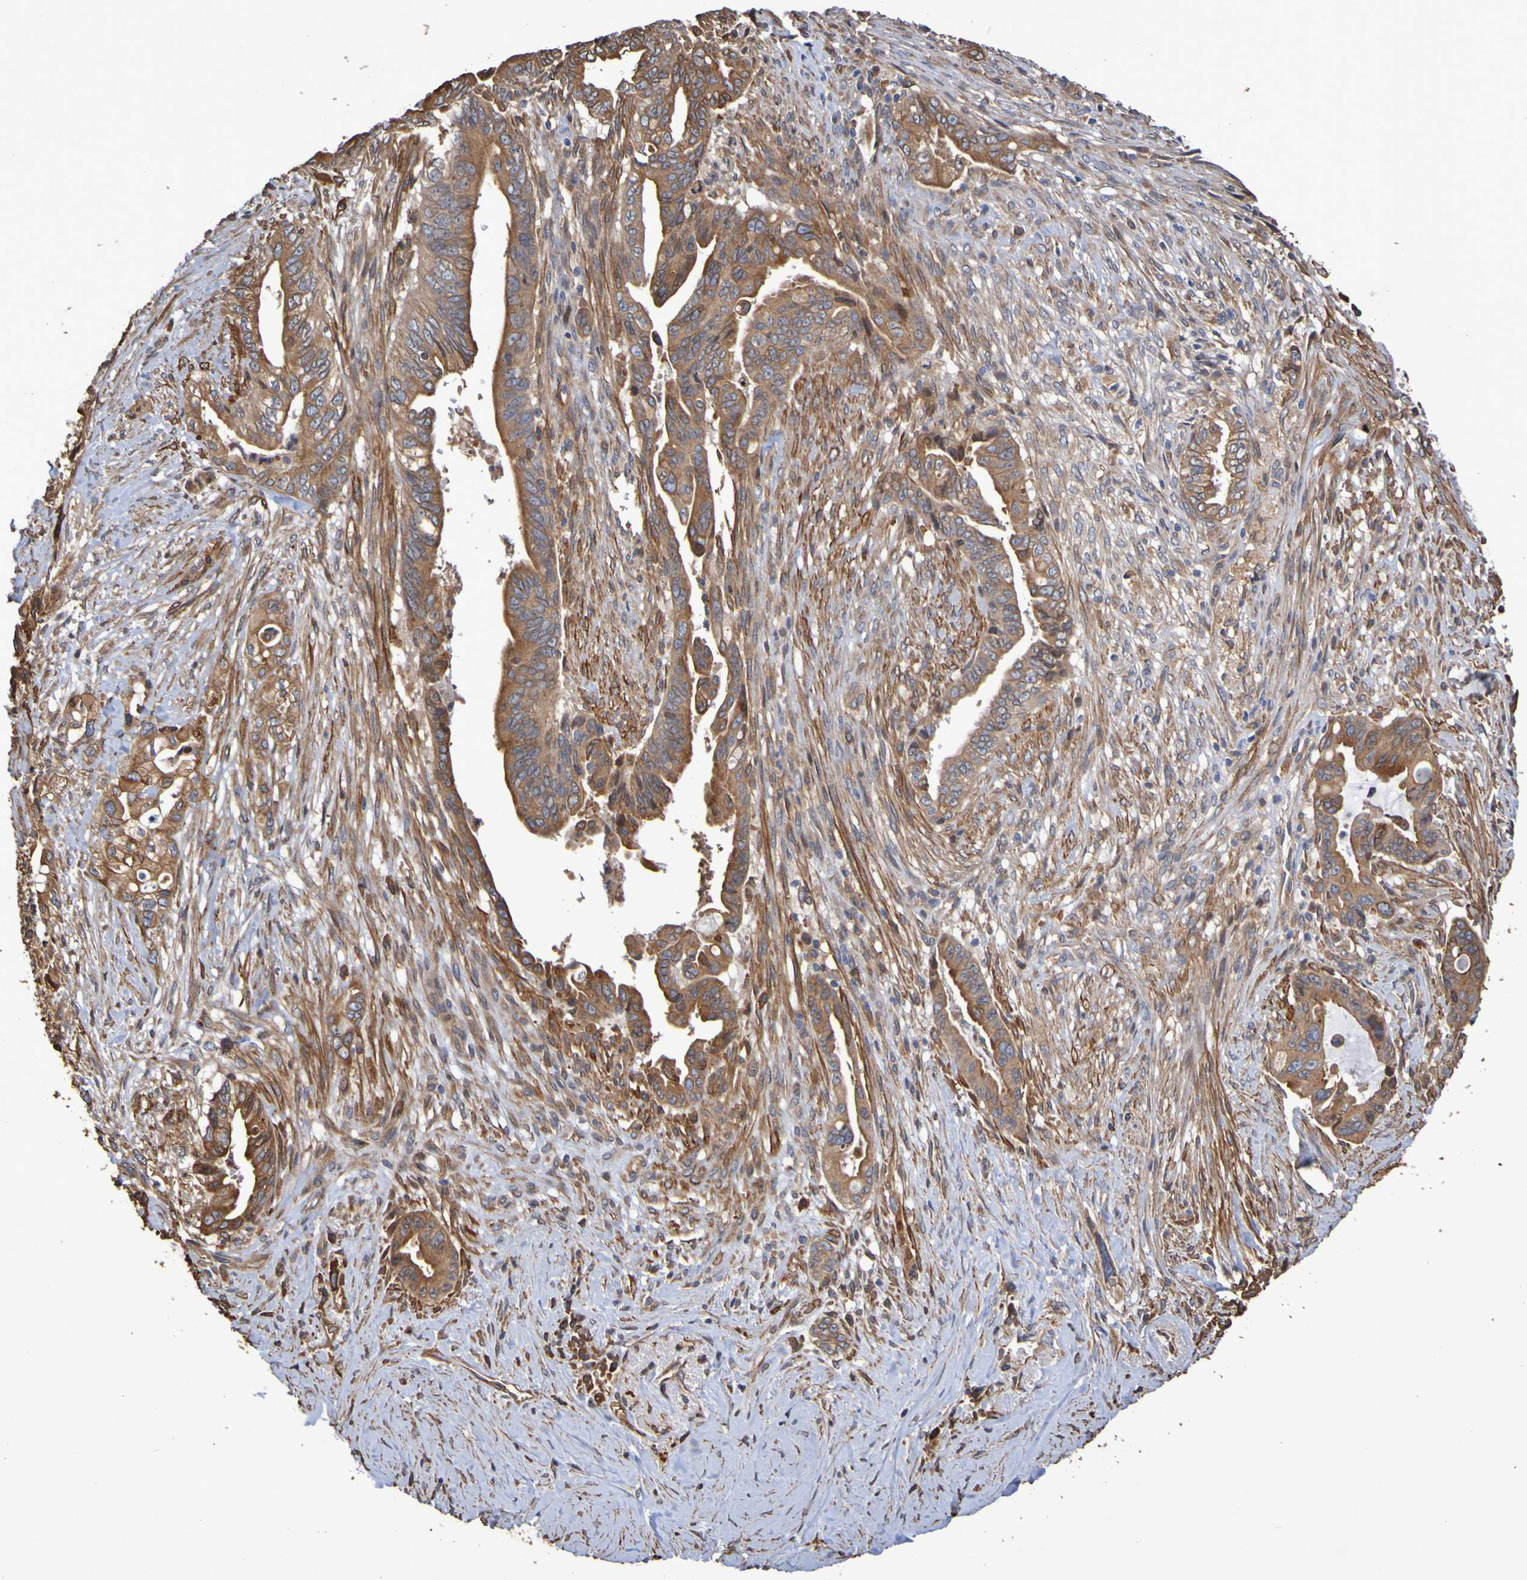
{"staining": {"intensity": "moderate", "quantity": ">75%", "location": "cytoplasmic/membranous"}, "tissue": "pancreatic cancer", "cell_type": "Tumor cells", "image_type": "cancer", "snomed": [{"axis": "morphology", "description": "Adenocarcinoma, NOS"}, {"axis": "topography", "description": "Pancreas"}], "caption": "This image displays IHC staining of pancreatic cancer (adenocarcinoma), with medium moderate cytoplasmic/membranous positivity in about >75% of tumor cells.", "gene": "RAB11A", "patient": {"sex": "male", "age": 70}}